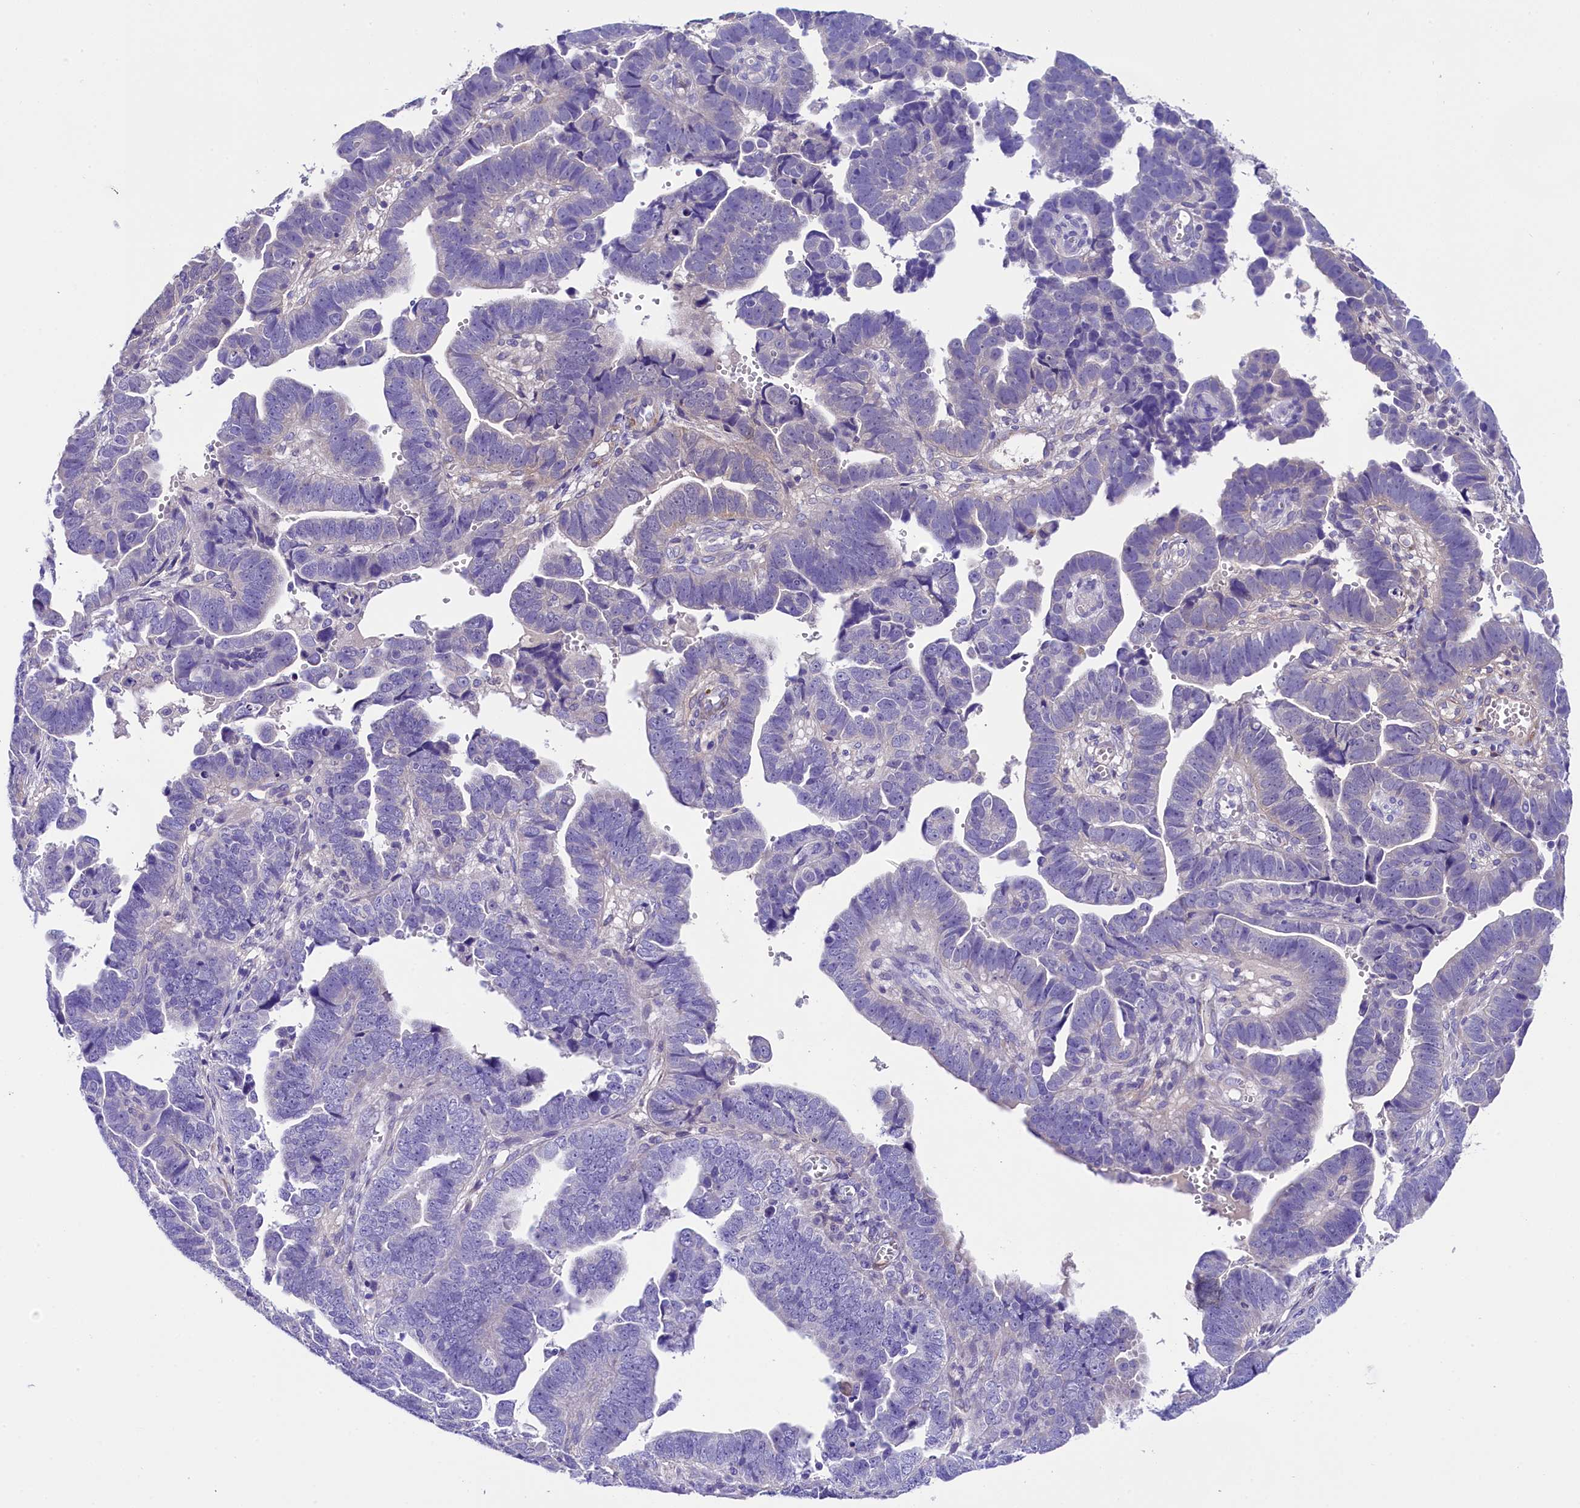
{"staining": {"intensity": "negative", "quantity": "none", "location": "none"}, "tissue": "endometrial cancer", "cell_type": "Tumor cells", "image_type": "cancer", "snomed": [{"axis": "morphology", "description": "Adenocarcinoma, NOS"}, {"axis": "topography", "description": "Endometrium"}], "caption": "This is a photomicrograph of IHC staining of endometrial adenocarcinoma, which shows no expression in tumor cells.", "gene": "SOD3", "patient": {"sex": "female", "age": 75}}